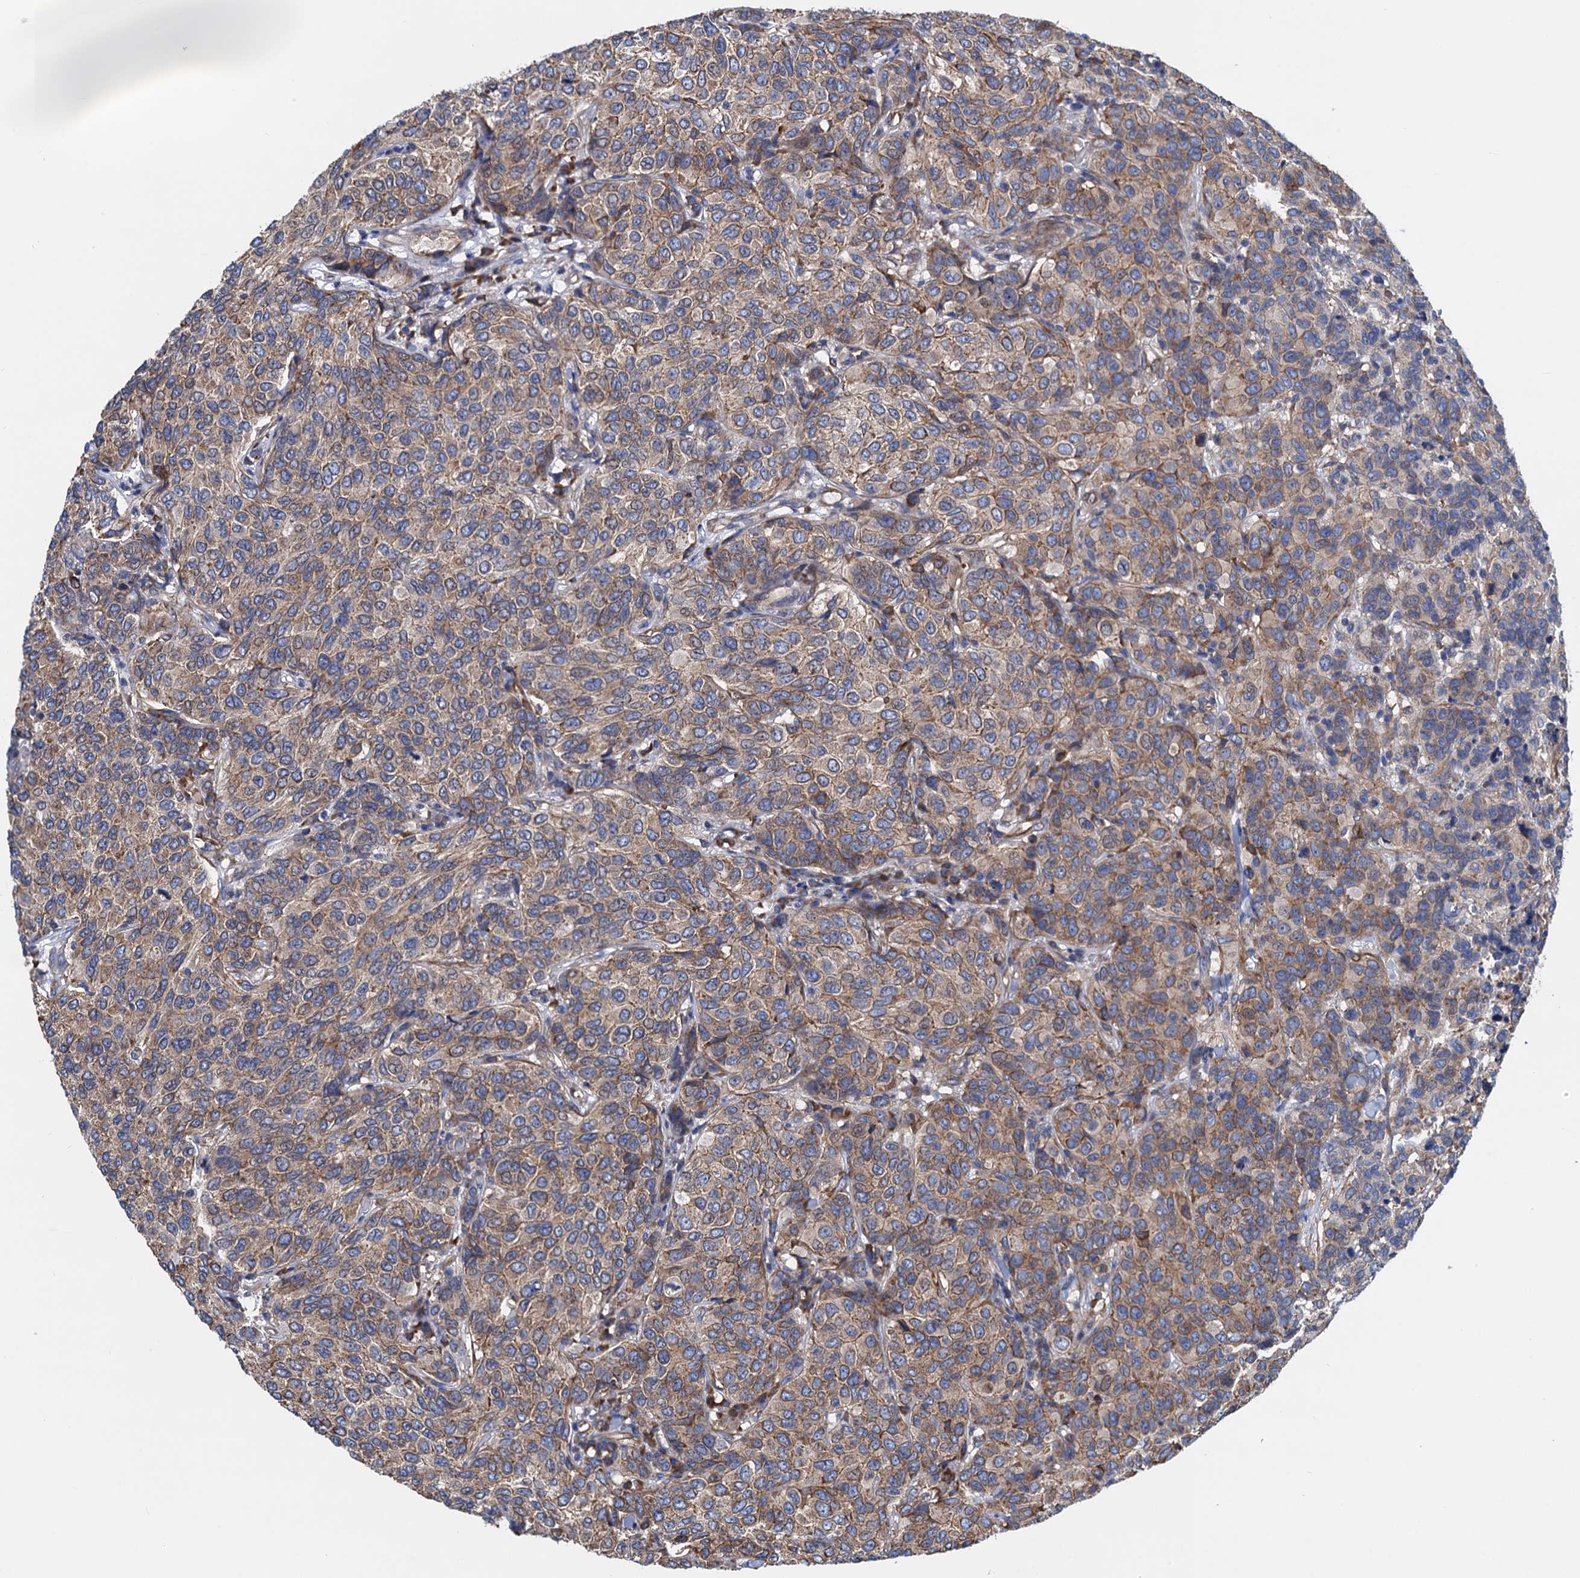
{"staining": {"intensity": "moderate", "quantity": ">75%", "location": "cytoplasmic/membranous"}, "tissue": "breast cancer", "cell_type": "Tumor cells", "image_type": "cancer", "snomed": [{"axis": "morphology", "description": "Duct carcinoma"}, {"axis": "topography", "description": "Breast"}], "caption": "A histopathology image showing moderate cytoplasmic/membranous staining in approximately >75% of tumor cells in invasive ductal carcinoma (breast), as visualized by brown immunohistochemical staining.", "gene": "SLC12A7", "patient": {"sex": "female", "age": 55}}